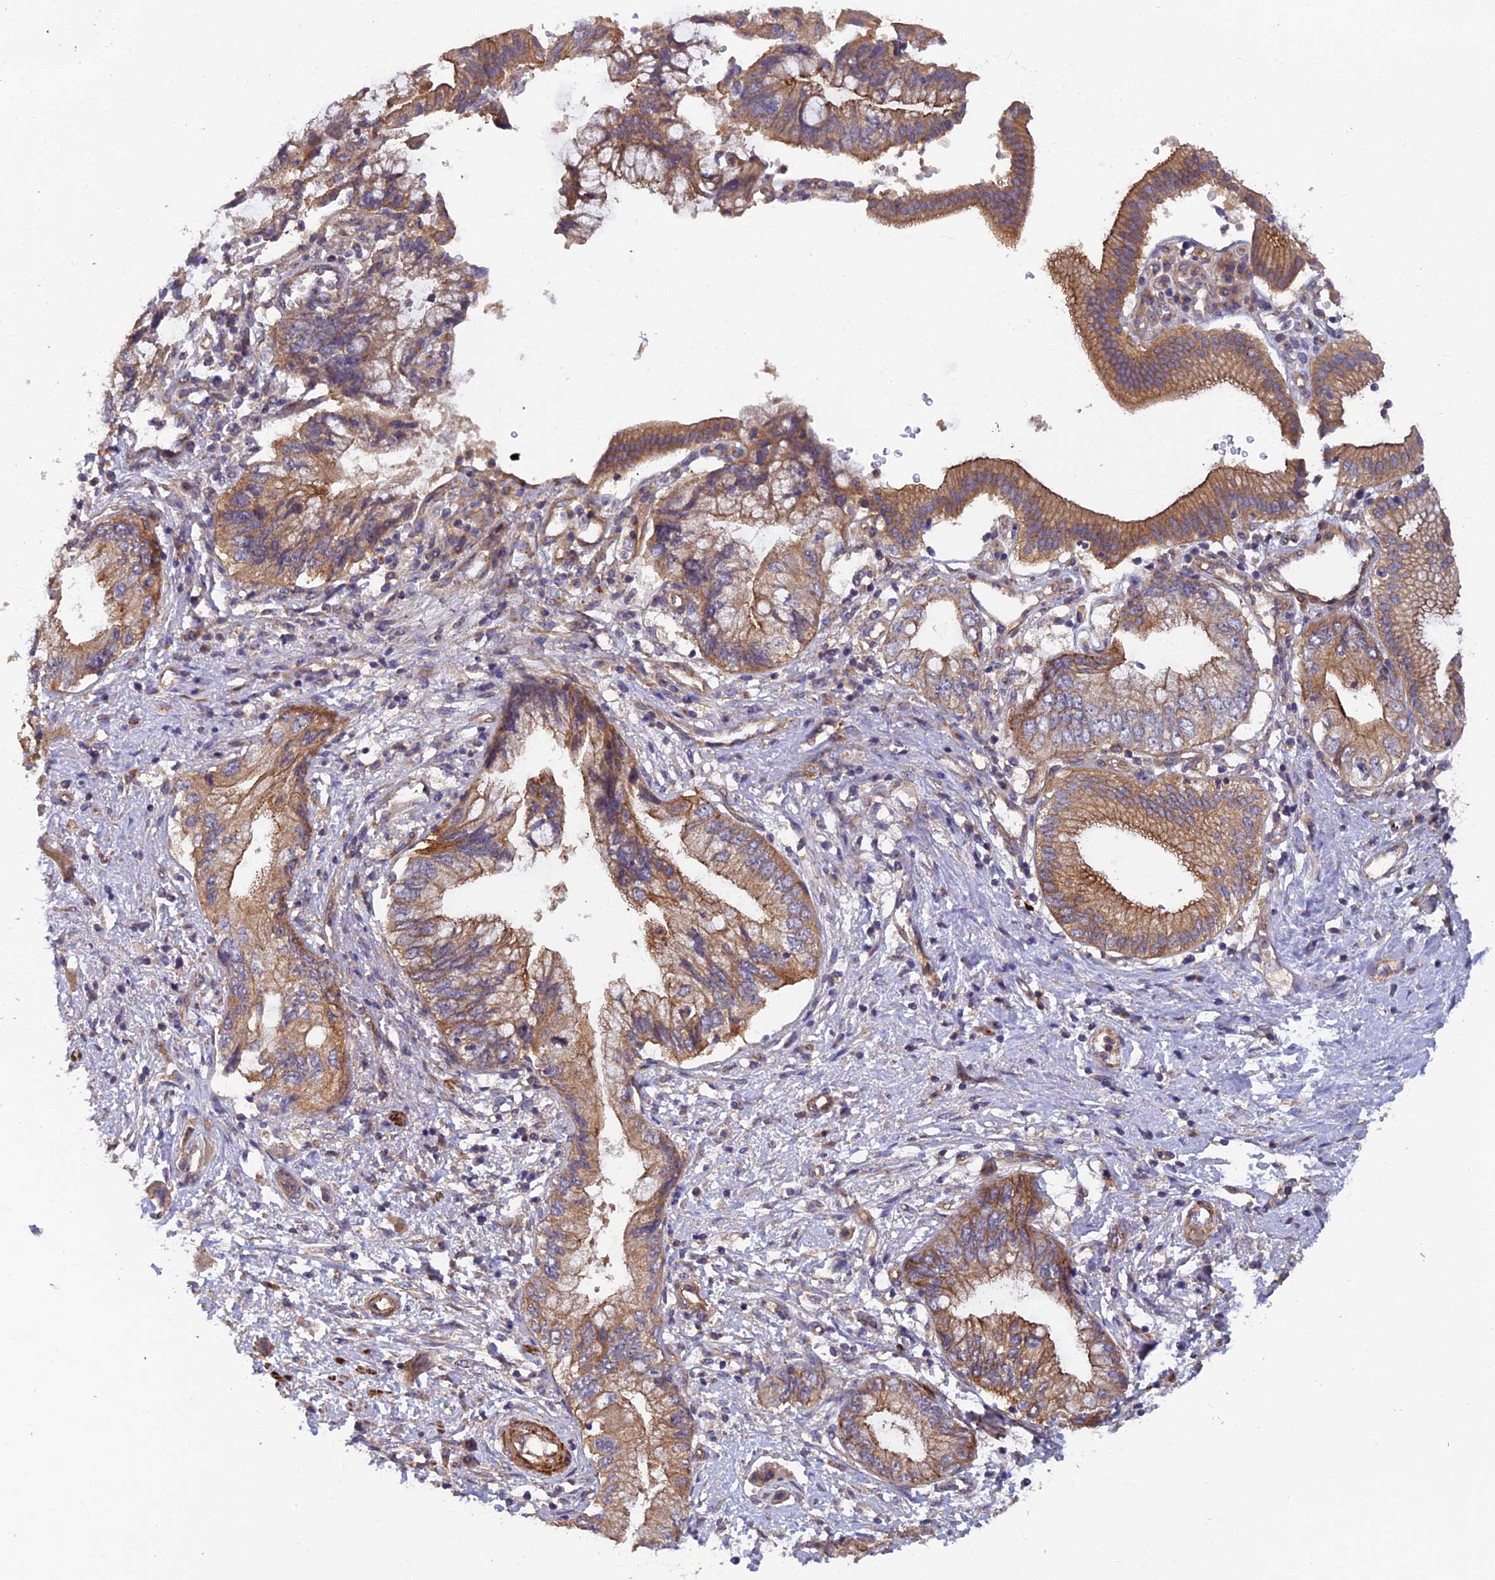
{"staining": {"intensity": "moderate", "quantity": ">75%", "location": "cytoplasmic/membranous"}, "tissue": "pancreatic cancer", "cell_type": "Tumor cells", "image_type": "cancer", "snomed": [{"axis": "morphology", "description": "Adenocarcinoma, NOS"}, {"axis": "topography", "description": "Pancreas"}], "caption": "There is medium levels of moderate cytoplasmic/membranous positivity in tumor cells of pancreatic adenocarcinoma, as demonstrated by immunohistochemical staining (brown color).", "gene": "ADAMTS15", "patient": {"sex": "female", "age": 73}}